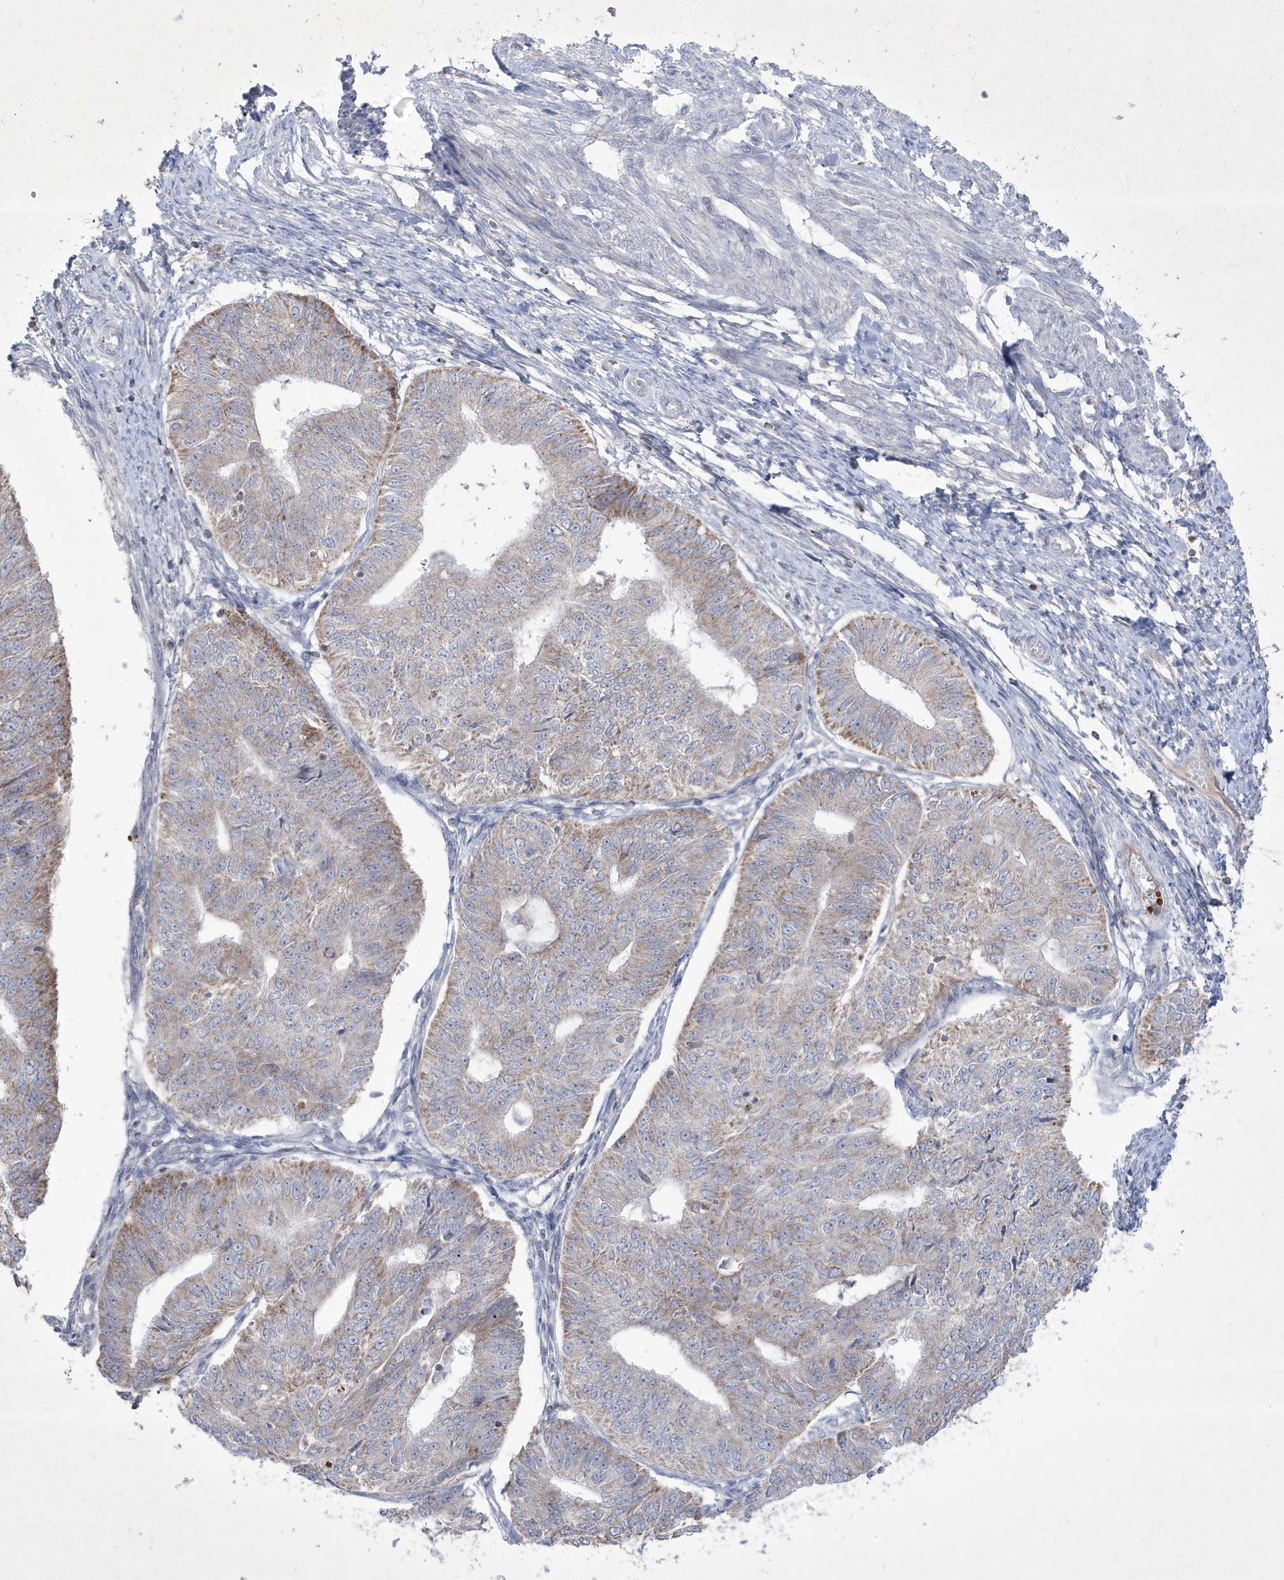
{"staining": {"intensity": "moderate", "quantity": "25%-75%", "location": "cytoplasmic/membranous"}, "tissue": "endometrial cancer", "cell_type": "Tumor cells", "image_type": "cancer", "snomed": [{"axis": "morphology", "description": "Adenocarcinoma, NOS"}, {"axis": "topography", "description": "Endometrium"}], "caption": "Immunohistochemical staining of adenocarcinoma (endometrial) displays medium levels of moderate cytoplasmic/membranous protein positivity in approximately 25%-75% of tumor cells.", "gene": "ADAMTSL3", "patient": {"sex": "female", "age": 32}}